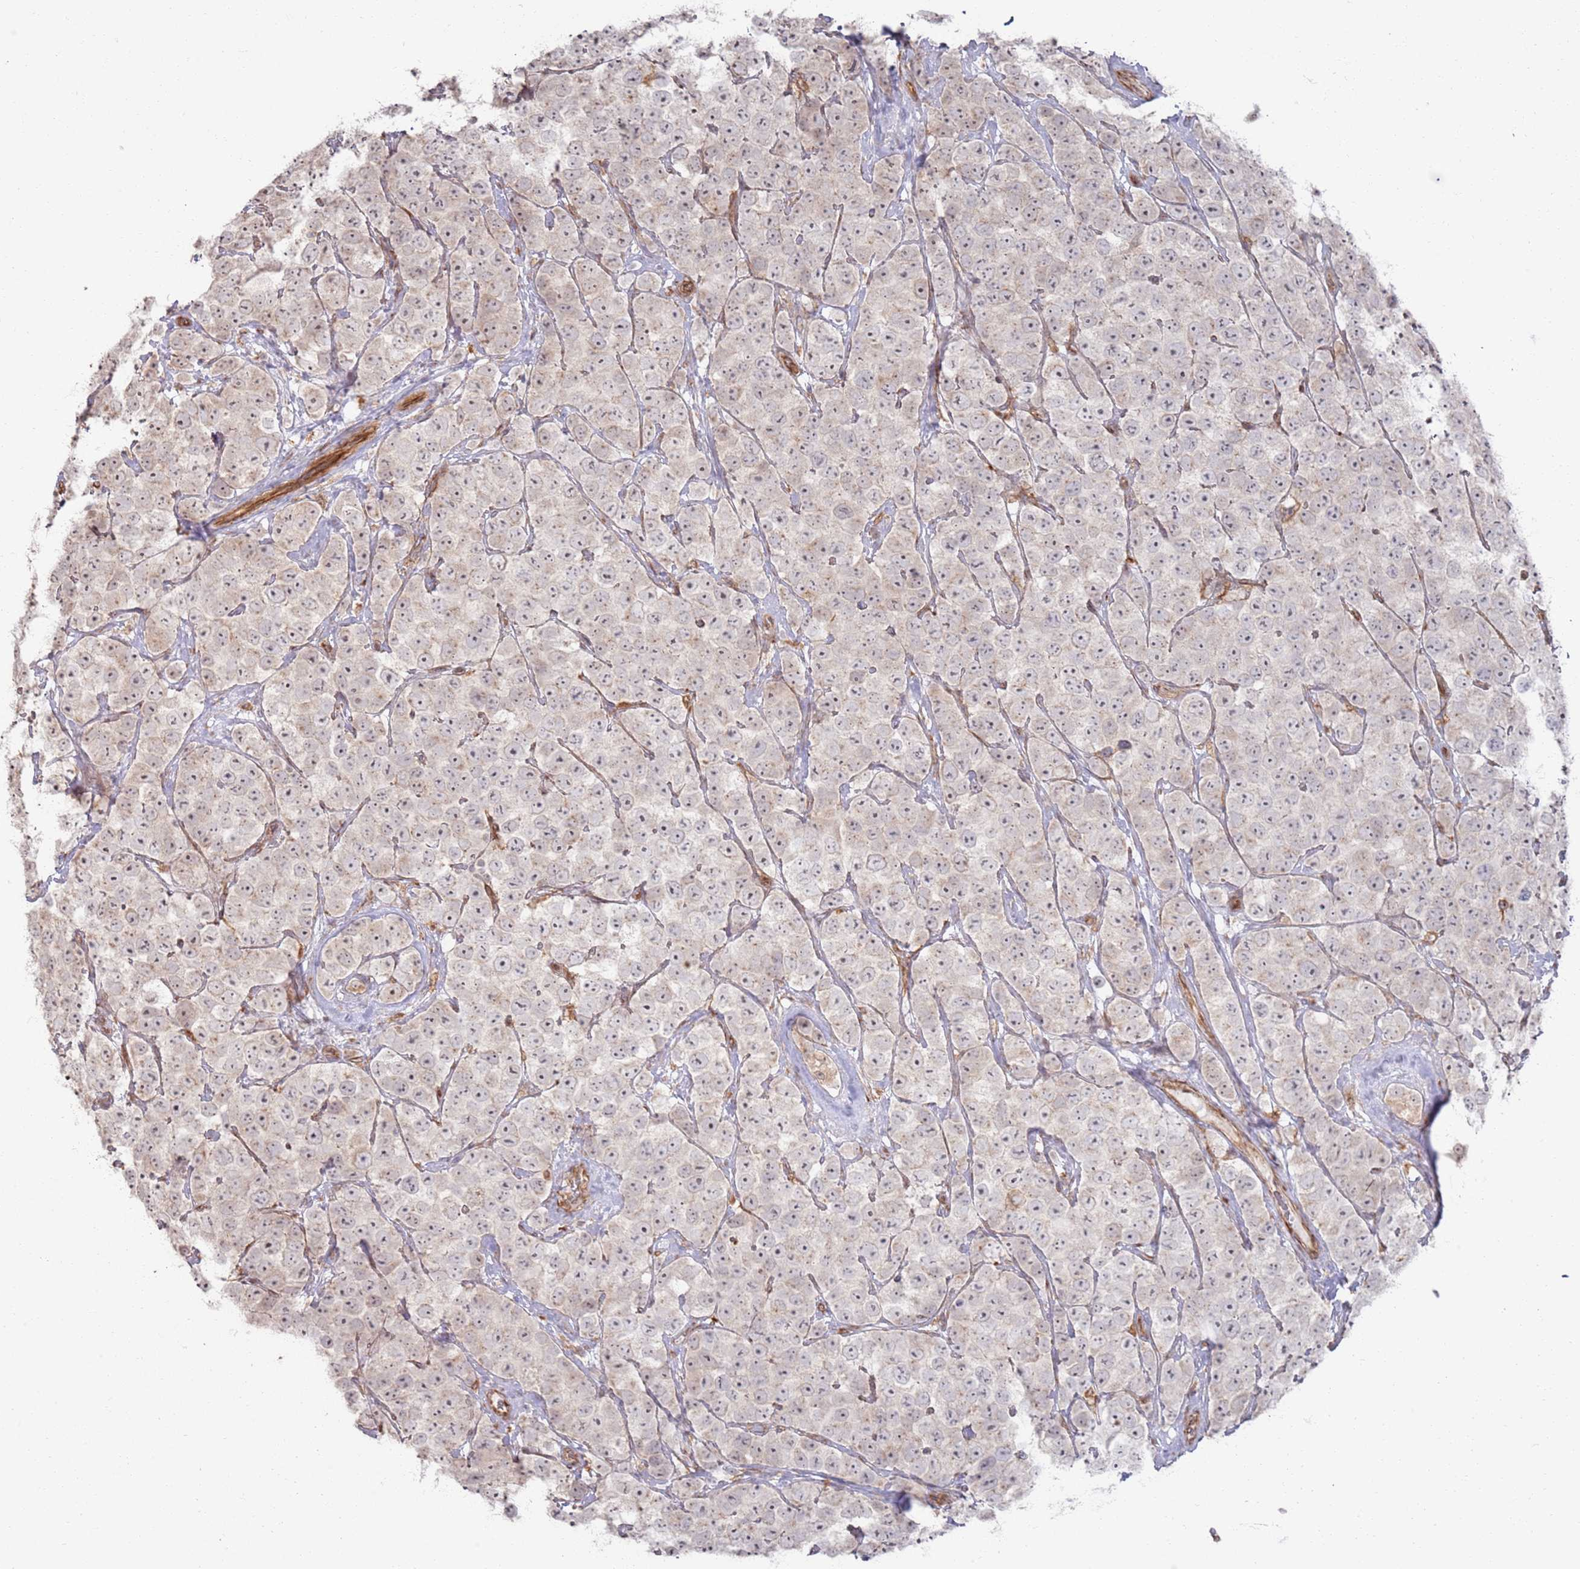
{"staining": {"intensity": "weak", "quantity": "<25%", "location": "cytoplasmic/membranous"}, "tissue": "testis cancer", "cell_type": "Tumor cells", "image_type": "cancer", "snomed": [{"axis": "morphology", "description": "Seminoma, NOS"}, {"axis": "topography", "description": "Testis"}], "caption": "Human seminoma (testis) stained for a protein using immunohistochemistry (IHC) demonstrates no expression in tumor cells.", "gene": "PHF21A", "patient": {"sex": "male", "age": 28}}